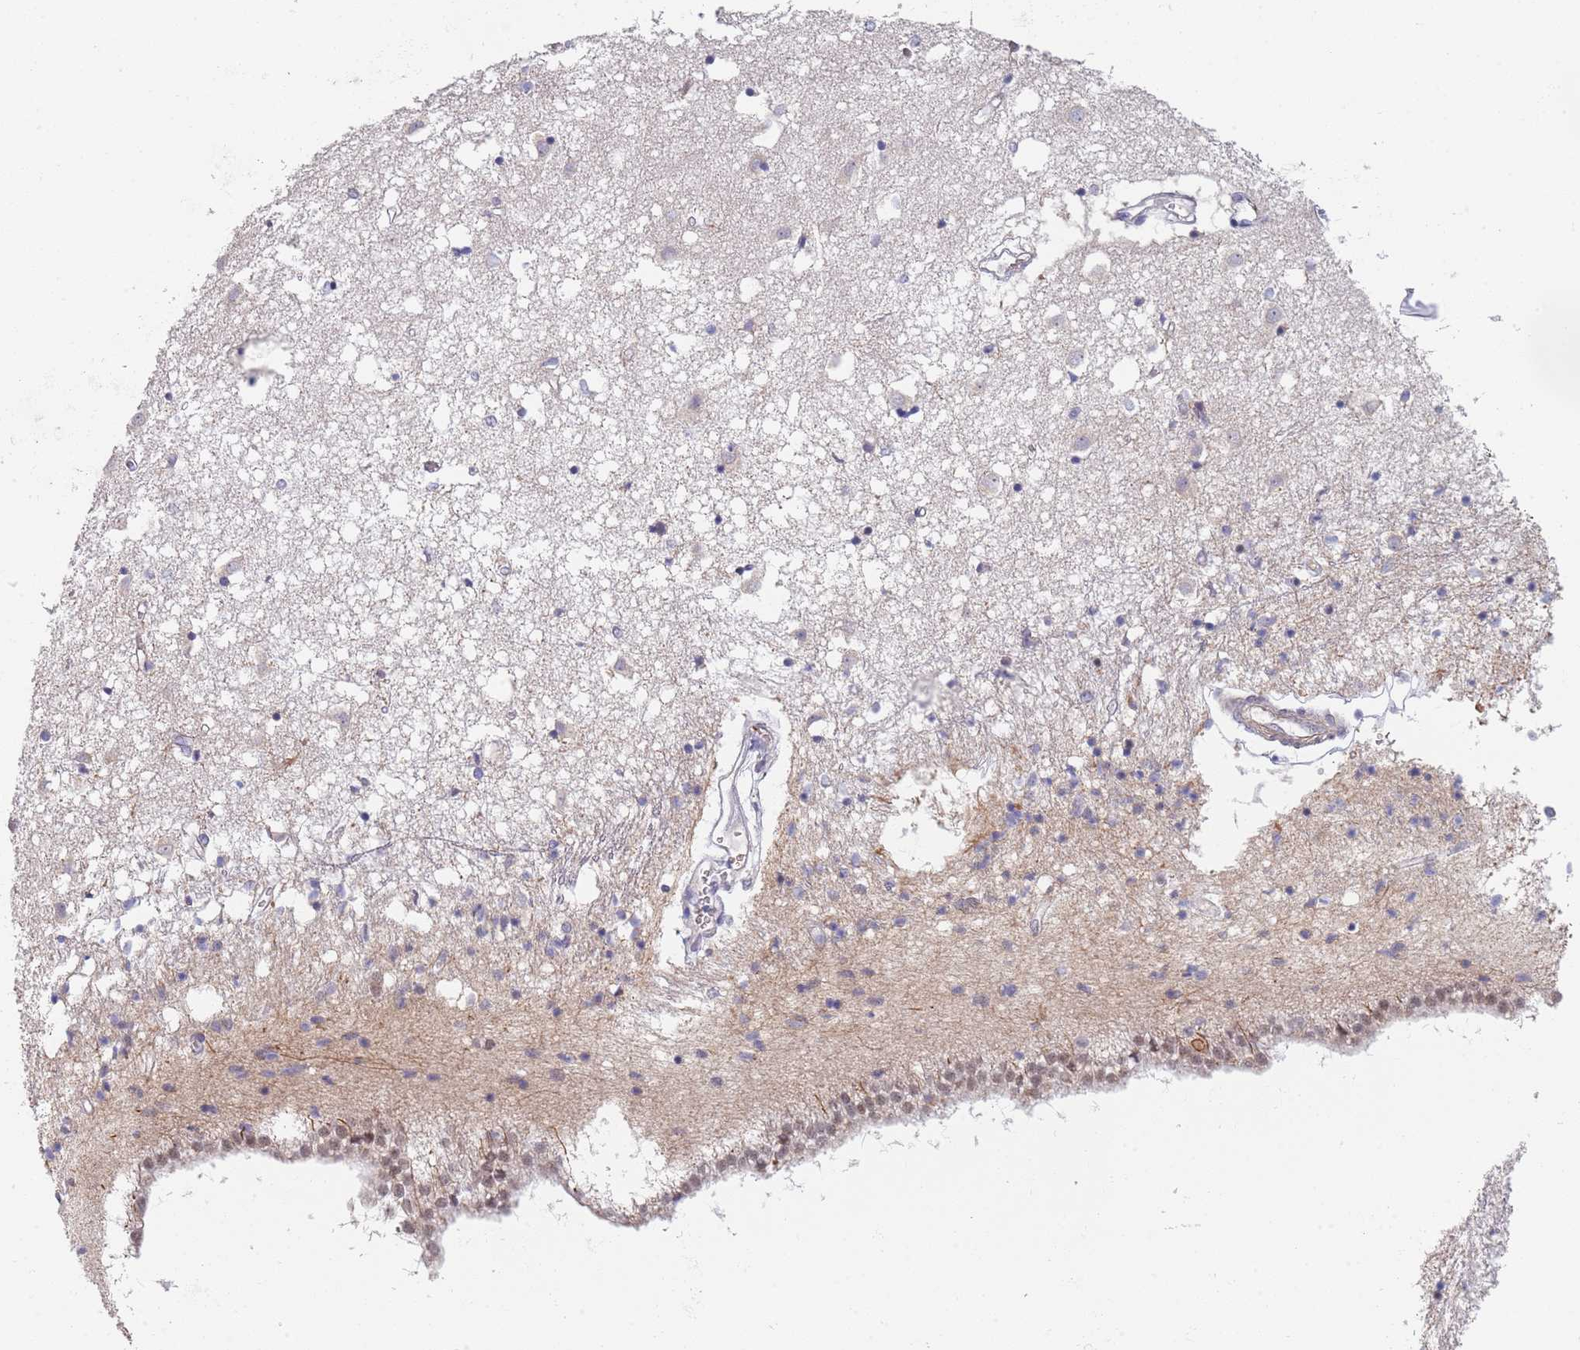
{"staining": {"intensity": "negative", "quantity": "none", "location": "none"}, "tissue": "caudate", "cell_type": "Glial cells", "image_type": "normal", "snomed": [{"axis": "morphology", "description": "Normal tissue, NOS"}, {"axis": "topography", "description": "Lateral ventricle wall"}], "caption": "Caudate stained for a protein using immunohistochemistry (IHC) shows no positivity glial cells.", "gene": "B4GALT4", "patient": {"sex": "male", "age": 70}}